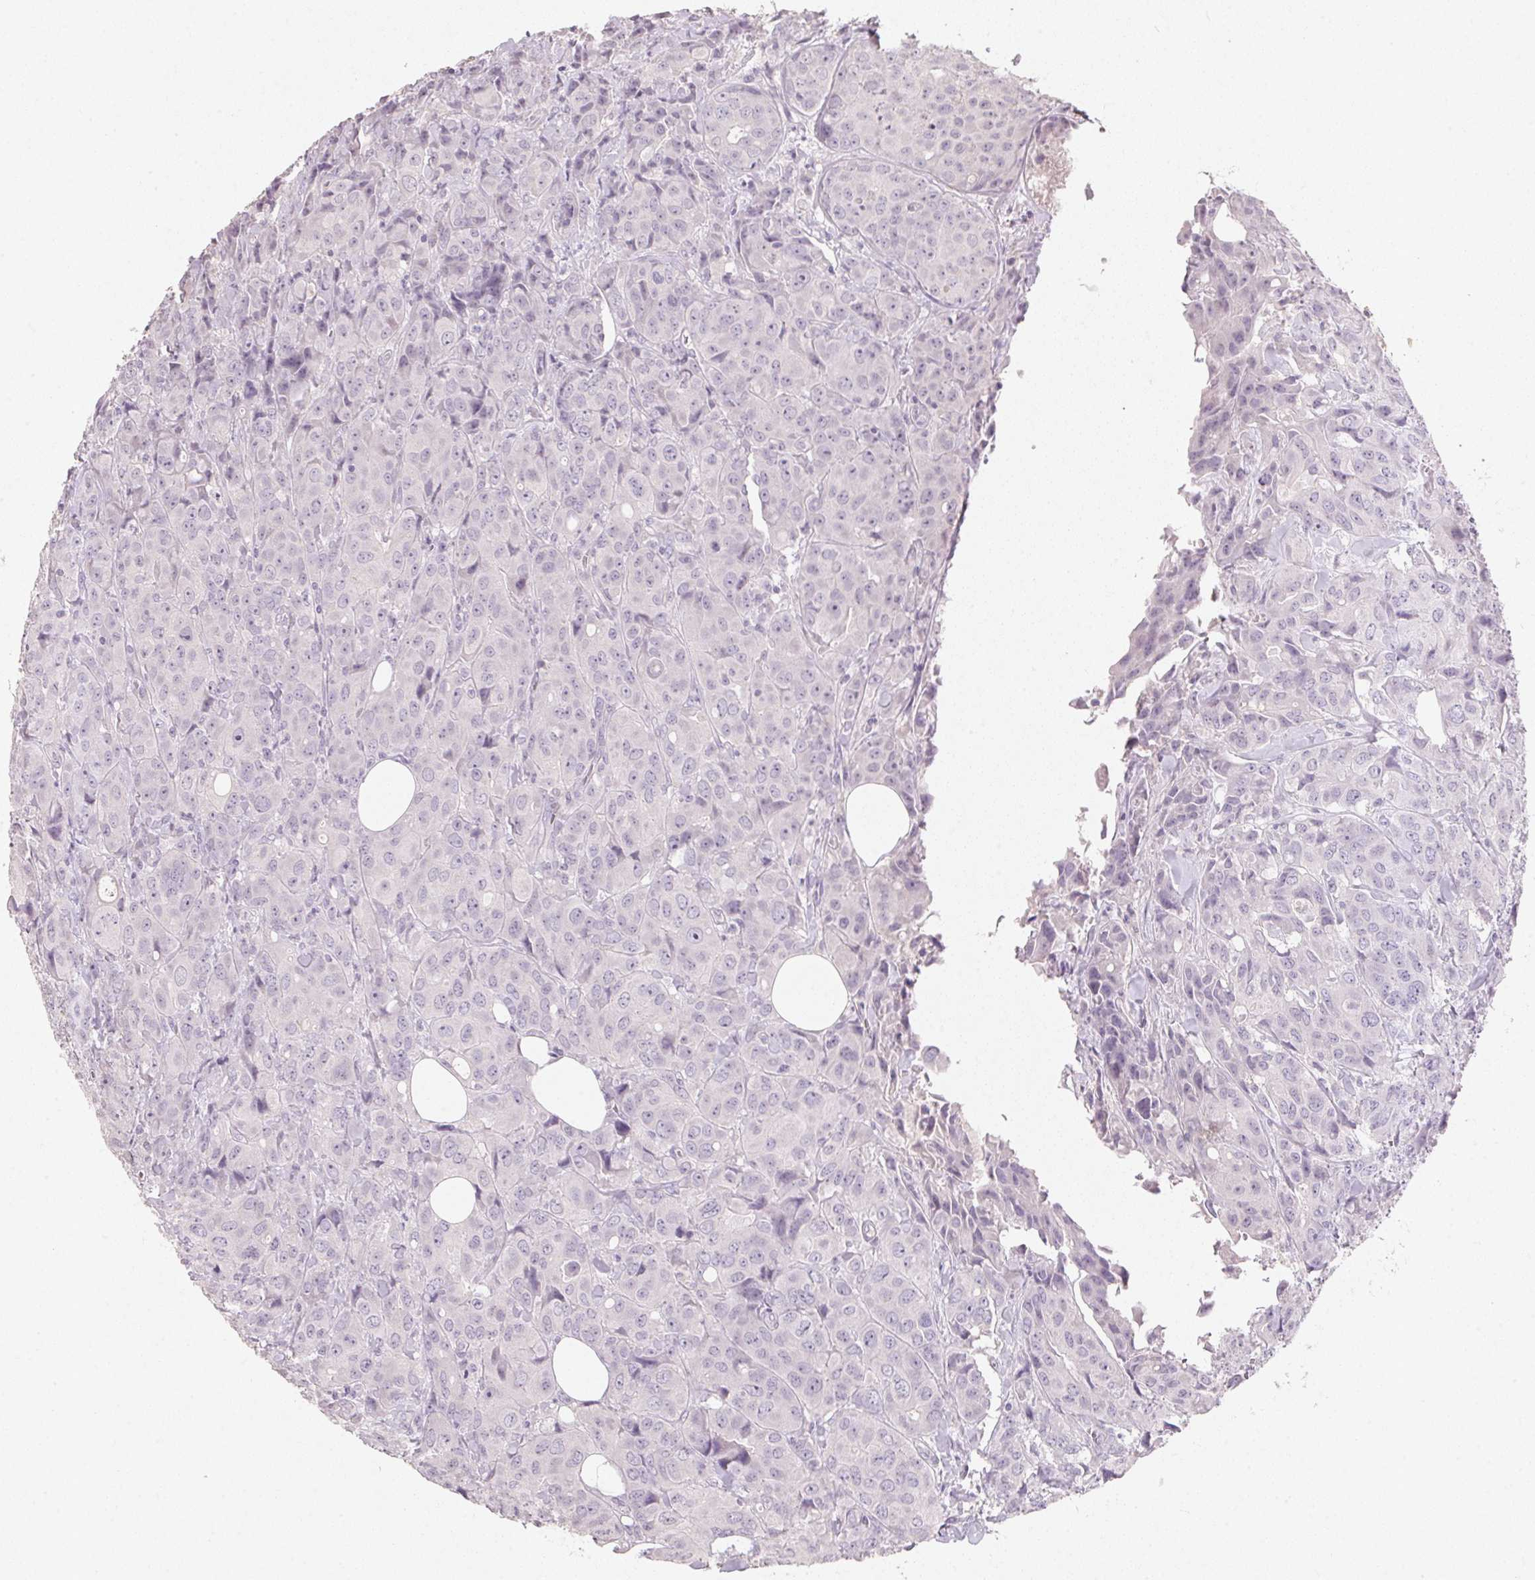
{"staining": {"intensity": "negative", "quantity": "none", "location": "none"}, "tissue": "breast cancer", "cell_type": "Tumor cells", "image_type": "cancer", "snomed": [{"axis": "morphology", "description": "Duct carcinoma"}, {"axis": "topography", "description": "Breast"}], "caption": "Immunohistochemical staining of intraductal carcinoma (breast) displays no significant expression in tumor cells. (Immunohistochemistry (ihc), brightfield microscopy, high magnification).", "gene": "CXCL5", "patient": {"sex": "female", "age": 43}}